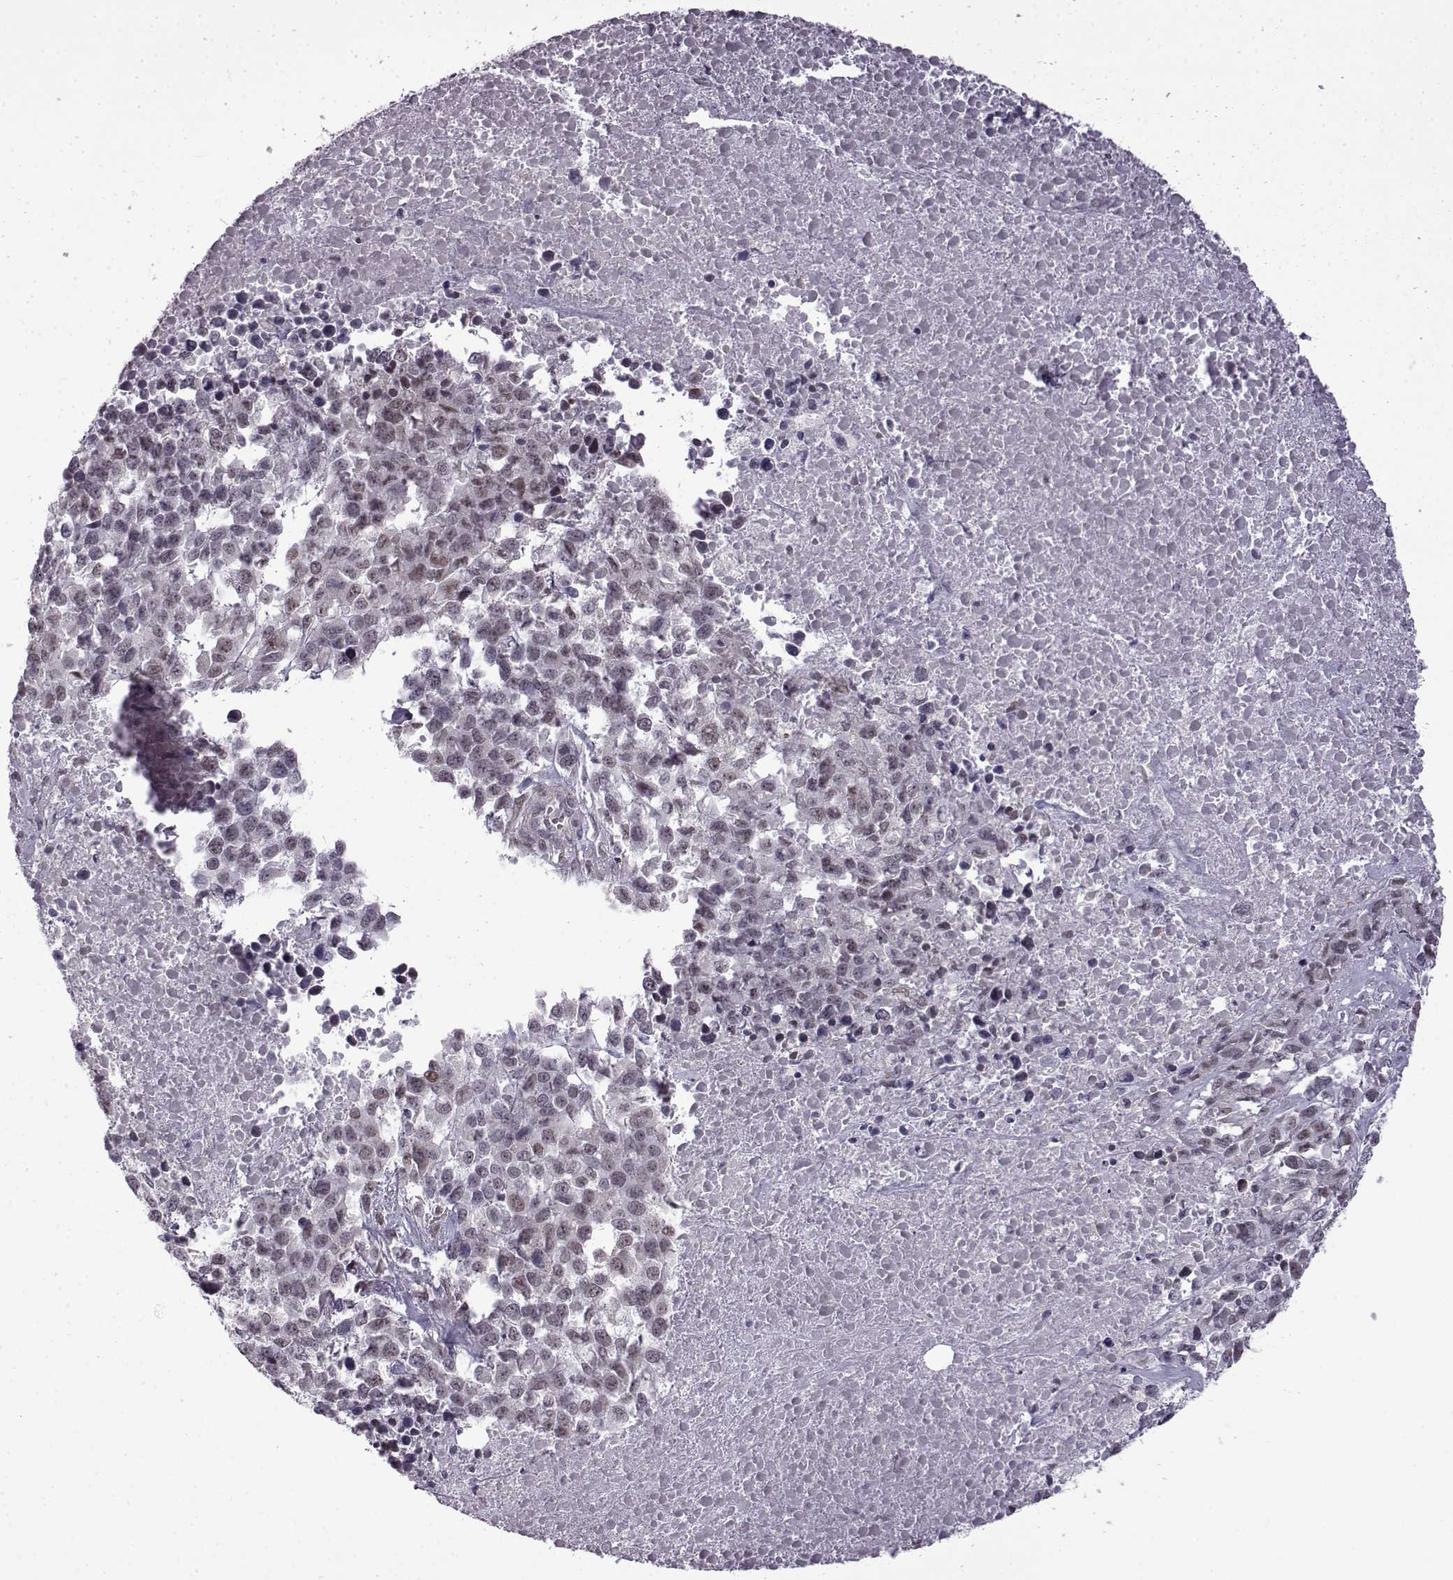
{"staining": {"intensity": "negative", "quantity": "none", "location": "none"}, "tissue": "melanoma", "cell_type": "Tumor cells", "image_type": "cancer", "snomed": [{"axis": "morphology", "description": "Malignant melanoma, Metastatic site"}, {"axis": "topography", "description": "Skin"}], "caption": "A high-resolution image shows IHC staining of melanoma, which shows no significant expression in tumor cells.", "gene": "SYNPO2", "patient": {"sex": "male", "age": 84}}